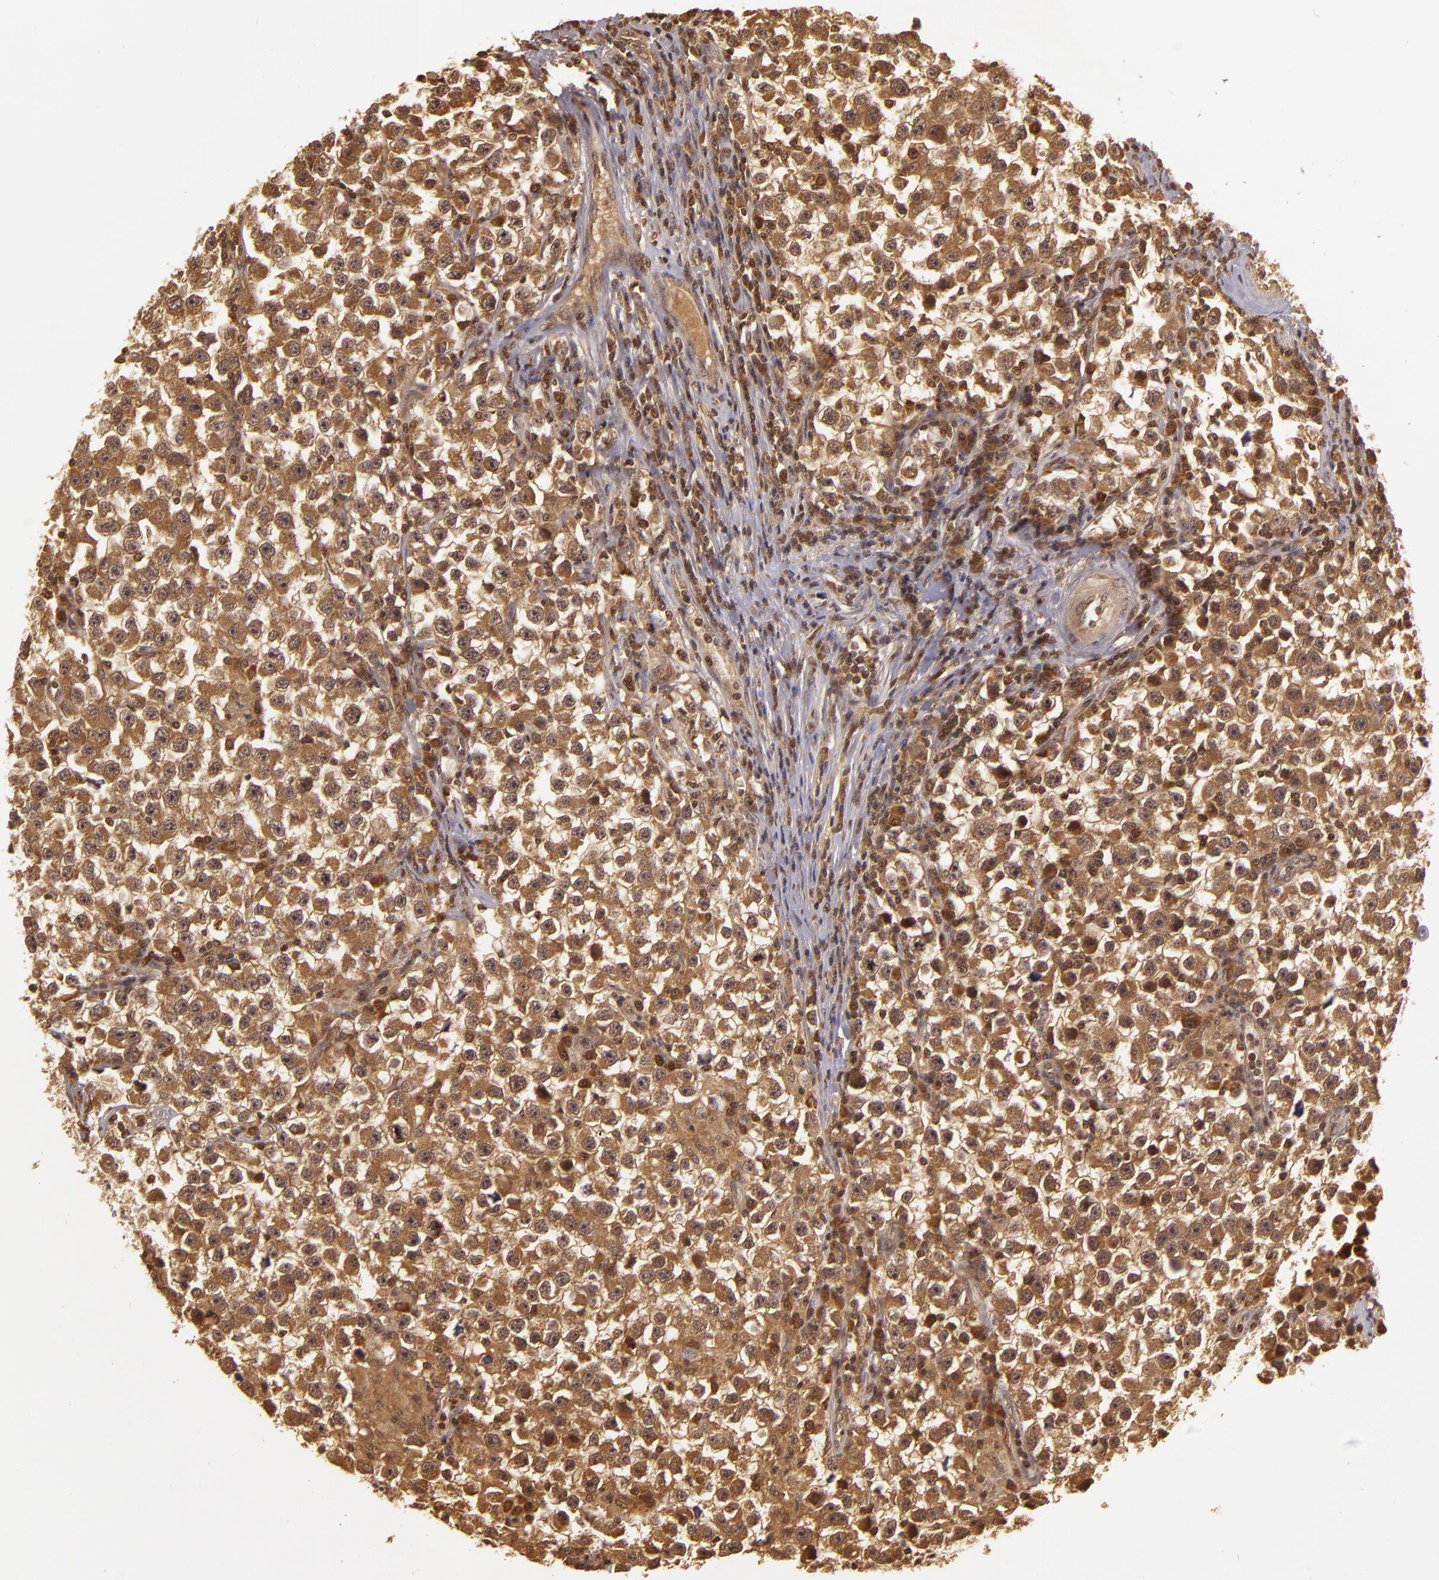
{"staining": {"intensity": "moderate", "quantity": ">75%", "location": "cytoplasmic/membranous"}, "tissue": "testis cancer", "cell_type": "Tumor cells", "image_type": "cancer", "snomed": [{"axis": "morphology", "description": "Seminoma, NOS"}, {"axis": "topography", "description": "Testis"}], "caption": "Immunohistochemistry (IHC) (DAB) staining of testis cancer (seminoma) exhibits moderate cytoplasmic/membranous protein expression in approximately >75% of tumor cells. (DAB (3,3'-diaminobenzidine) IHC, brown staining for protein, blue staining for nuclei).", "gene": "TXNRD2", "patient": {"sex": "male", "age": 33}}